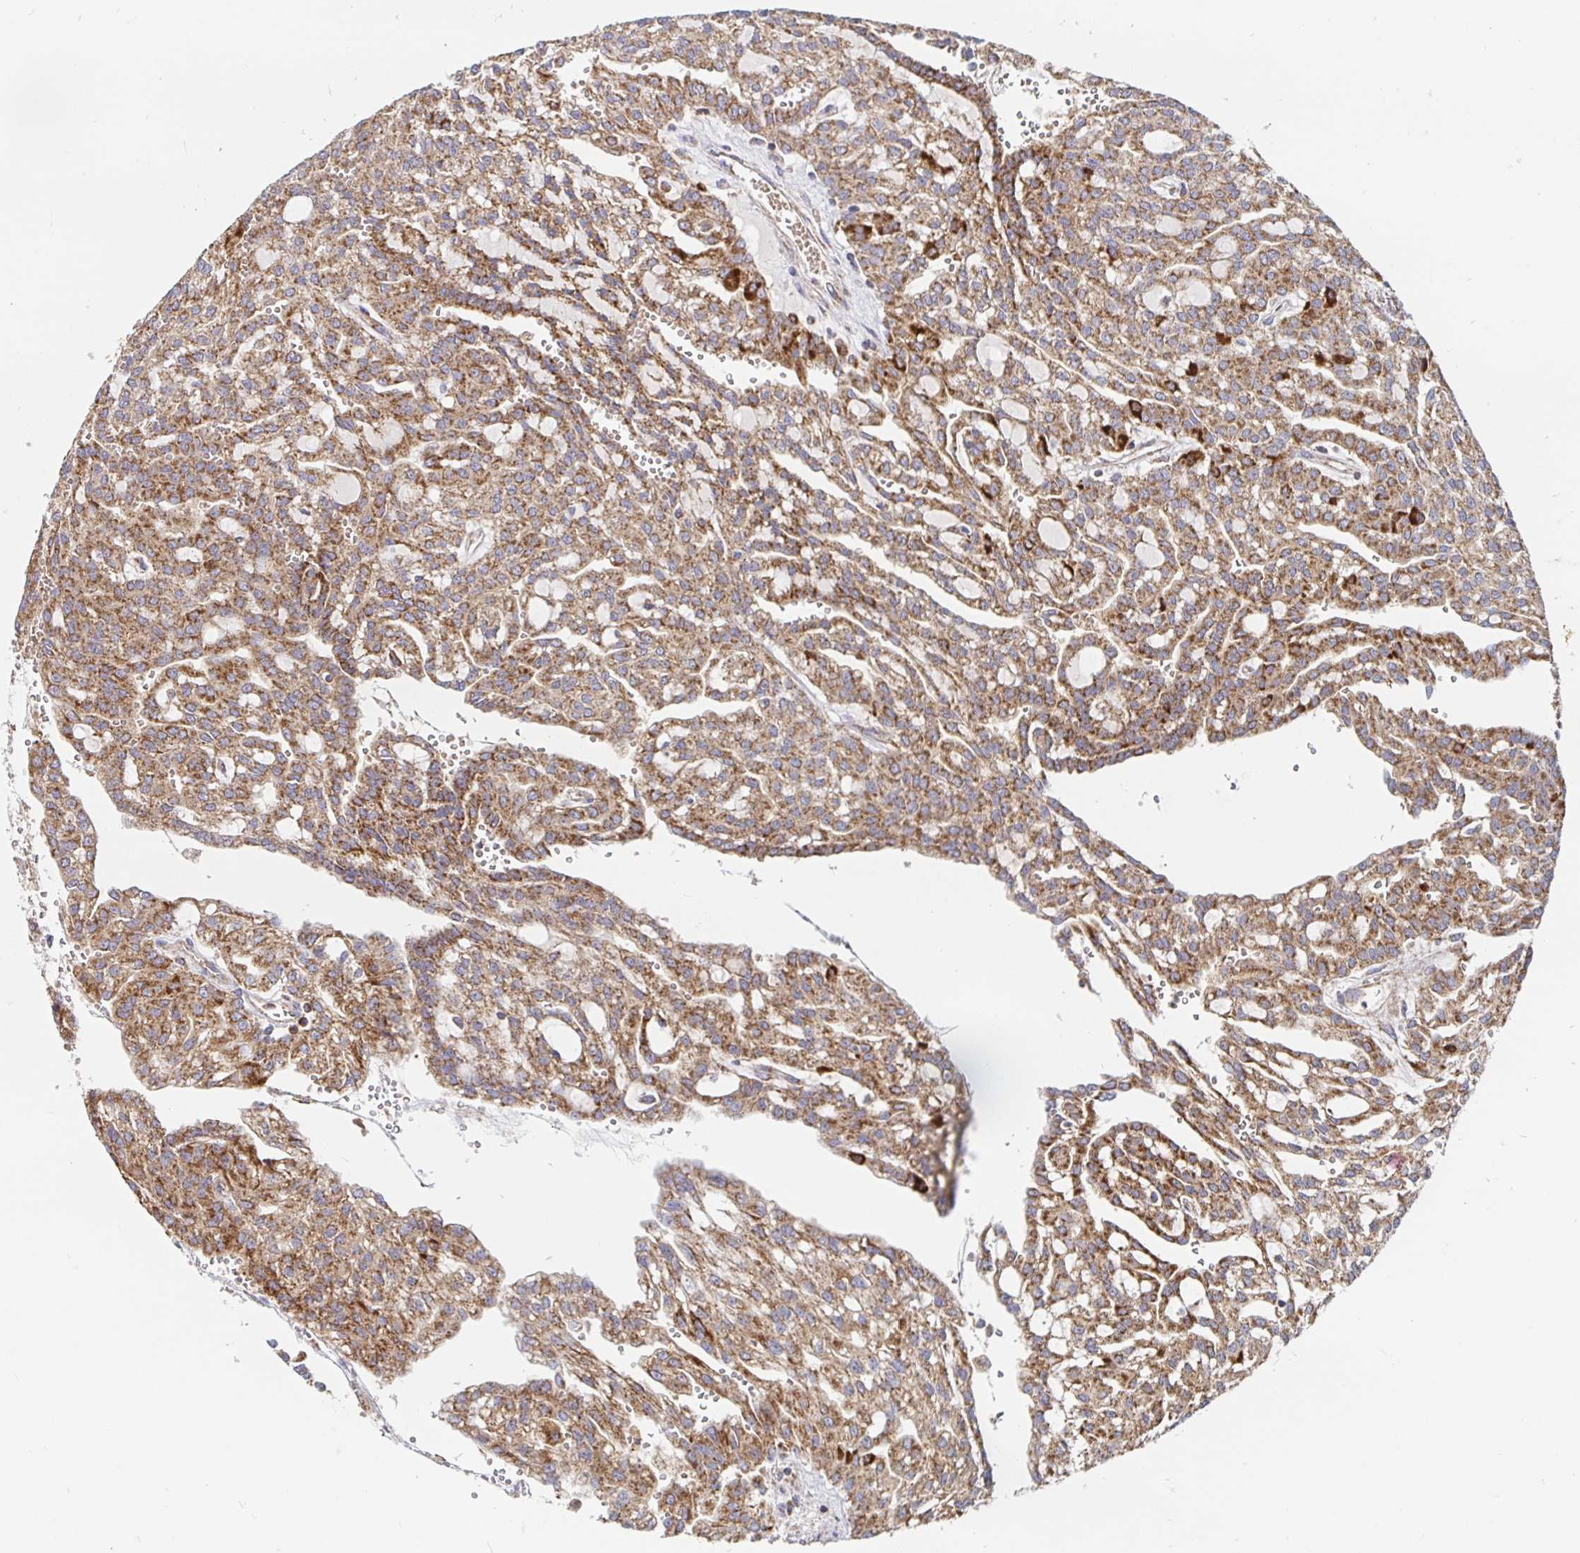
{"staining": {"intensity": "strong", "quantity": ">75%", "location": "cytoplasmic/membranous"}, "tissue": "renal cancer", "cell_type": "Tumor cells", "image_type": "cancer", "snomed": [{"axis": "morphology", "description": "Adenocarcinoma, NOS"}, {"axis": "topography", "description": "Kidney"}], "caption": "Tumor cells display high levels of strong cytoplasmic/membranous staining in about >75% of cells in human renal cancer.", "gene": "PRDX3", "patient": {"sex": "male", "age": 63}}